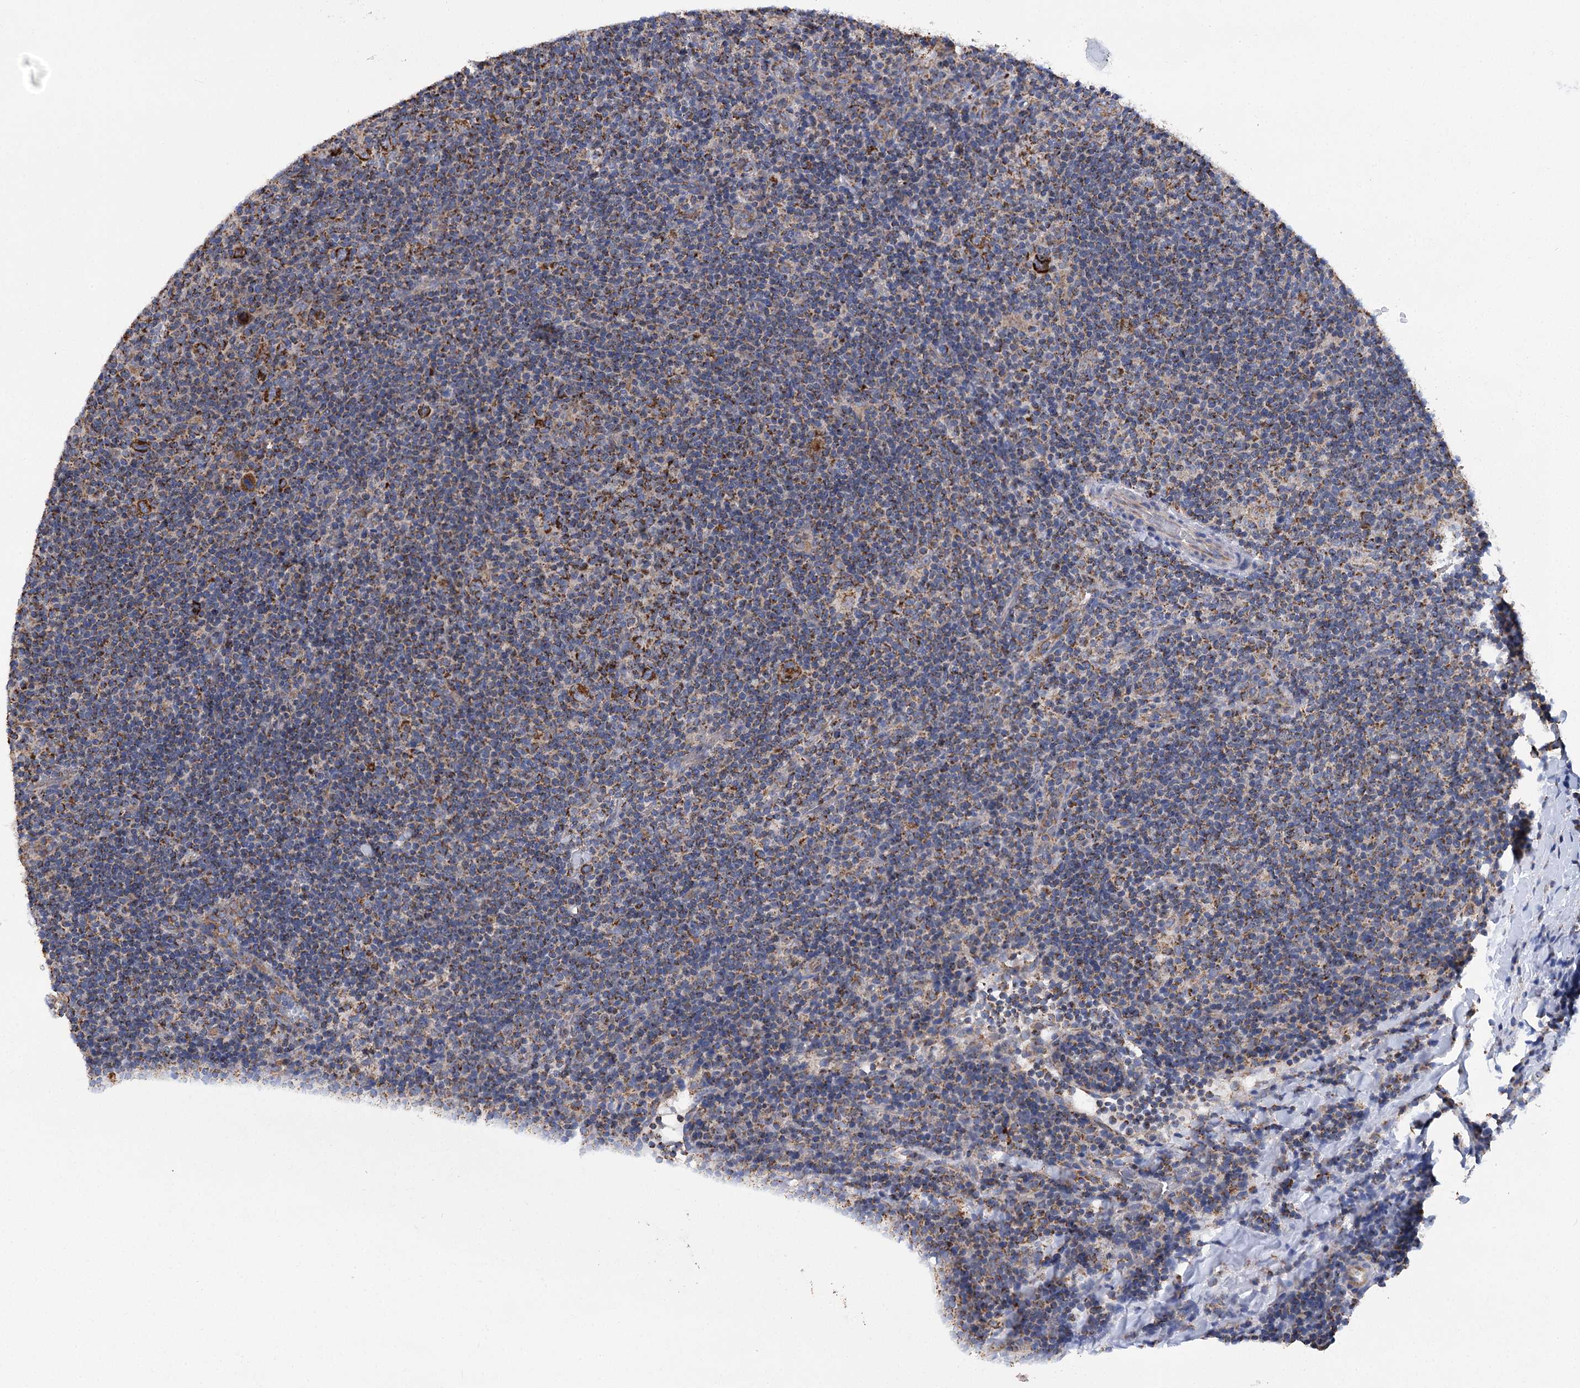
{"staining": {"intensity": "strong", "quantity": ">75%", "location": "cytoplasmic/membranous"}, "tissue": "lymphoma", "cell_type": "Tumor cells", "image_type": "cancer", "snomed": [{"axis": "morphology", "description": "Hodgkin's disease, NOS"}, {"axis": "topography", "description": "Lymph node"}], "caption": "Protein staining shows strong cytoplasmic/membranous expression in approximately >75% of tumor cells in lymphoma.", "gene": "CCDC73", "patient": {"sex": "female", "age": 57}}